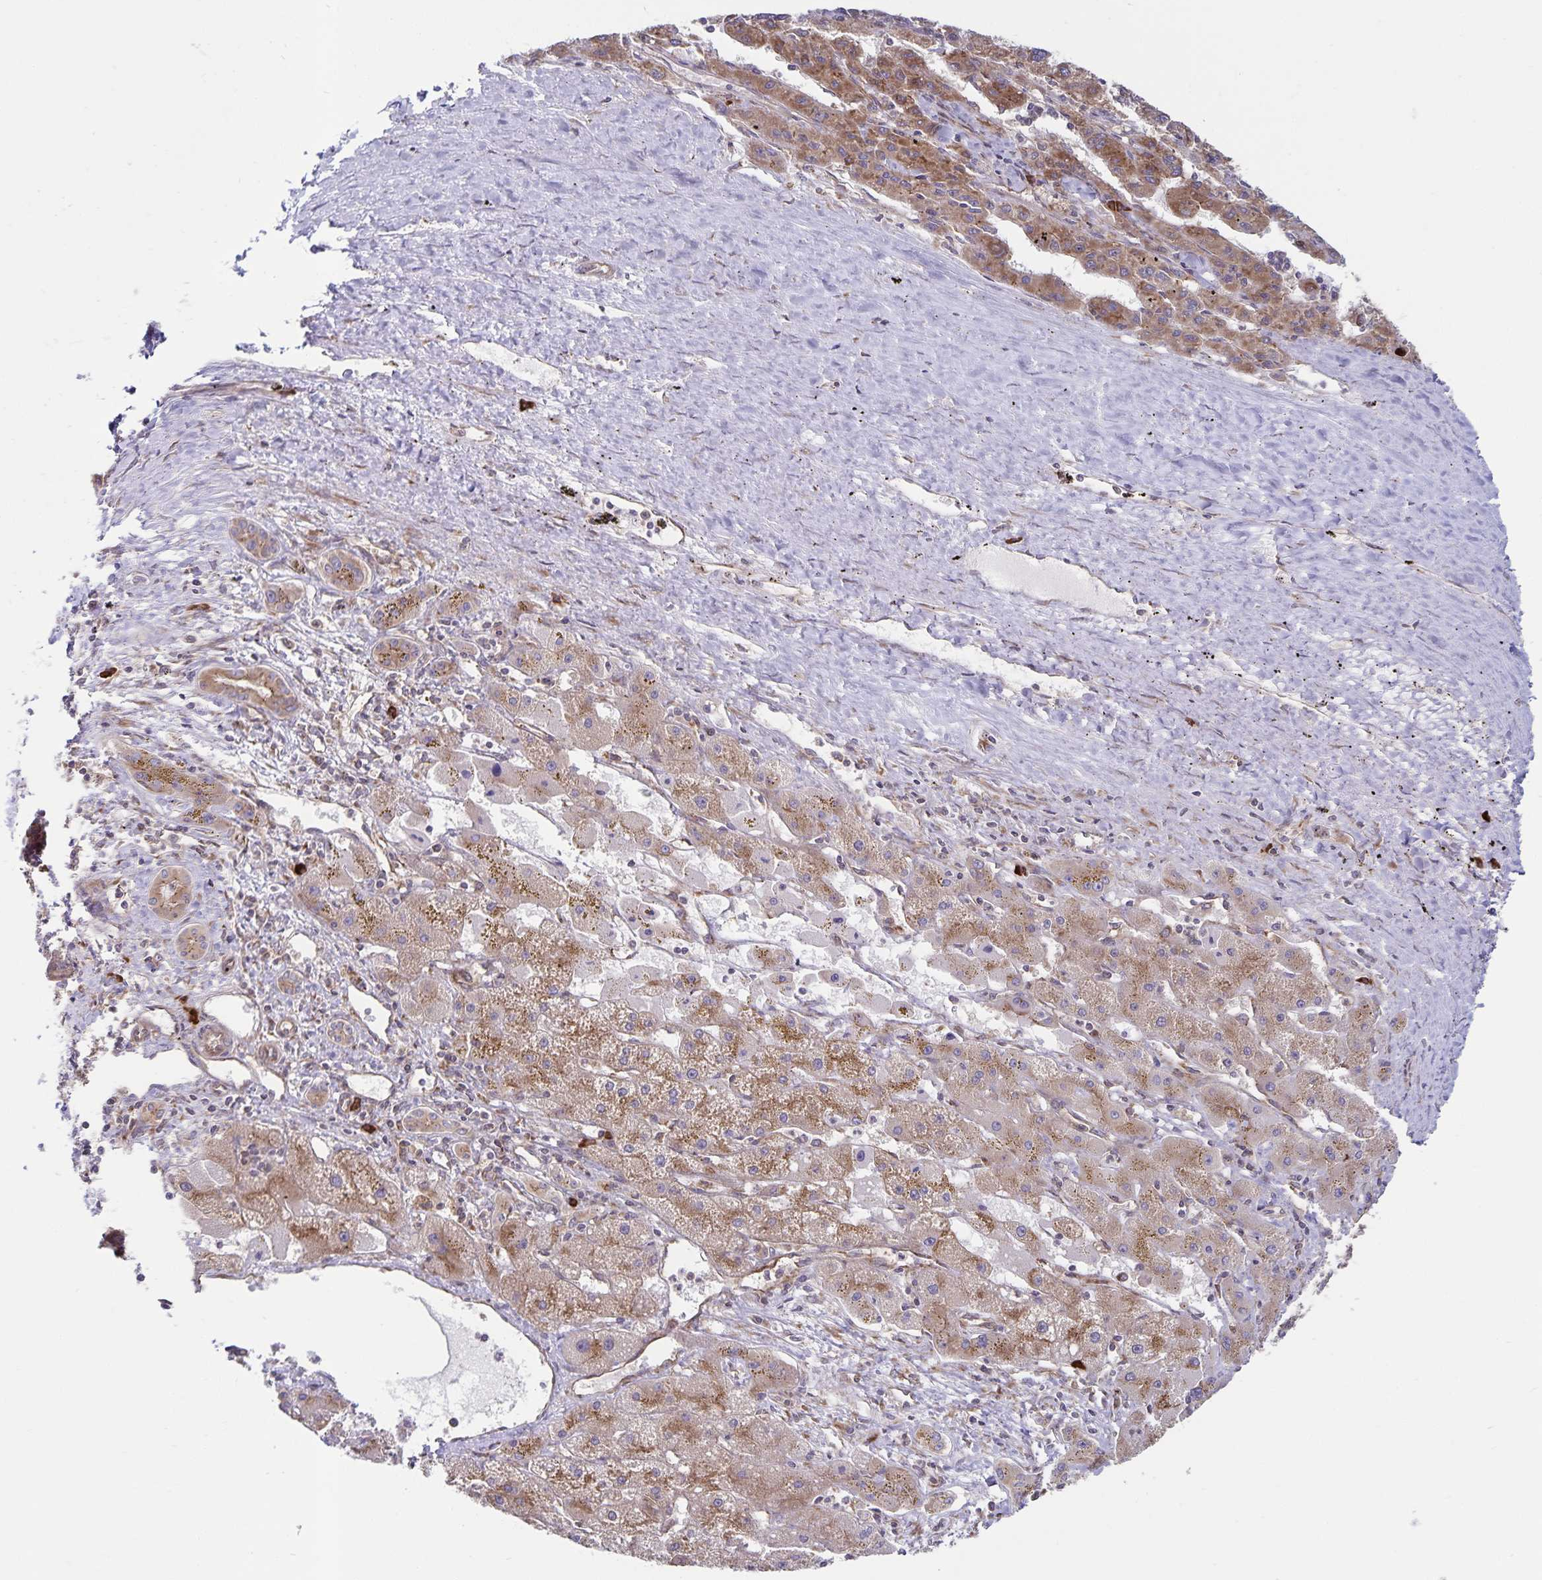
{"staining": {"intensity": "moderate", "quantity": ">75%", "location": "cytoplasmic/membranous"}, "tissue": "liver cancer", "cell_type": "Tumor cells", "image_type": "cancer", "snomed": [{"axis": "morphology", "description": "Carcinoma, Hepatocellular, NOS"}, {"axis": "topography", "description": "Liver"}], "caption": "Immunohistochemistry (IHC) of hepatocellular carcinoma (liver) demonstrates medium levels of moderate cytoplasmic/membranous staining in about >75% of tumor cells.", "gene": "SEC62", "patient": {"sex": "female", "age": 82}}